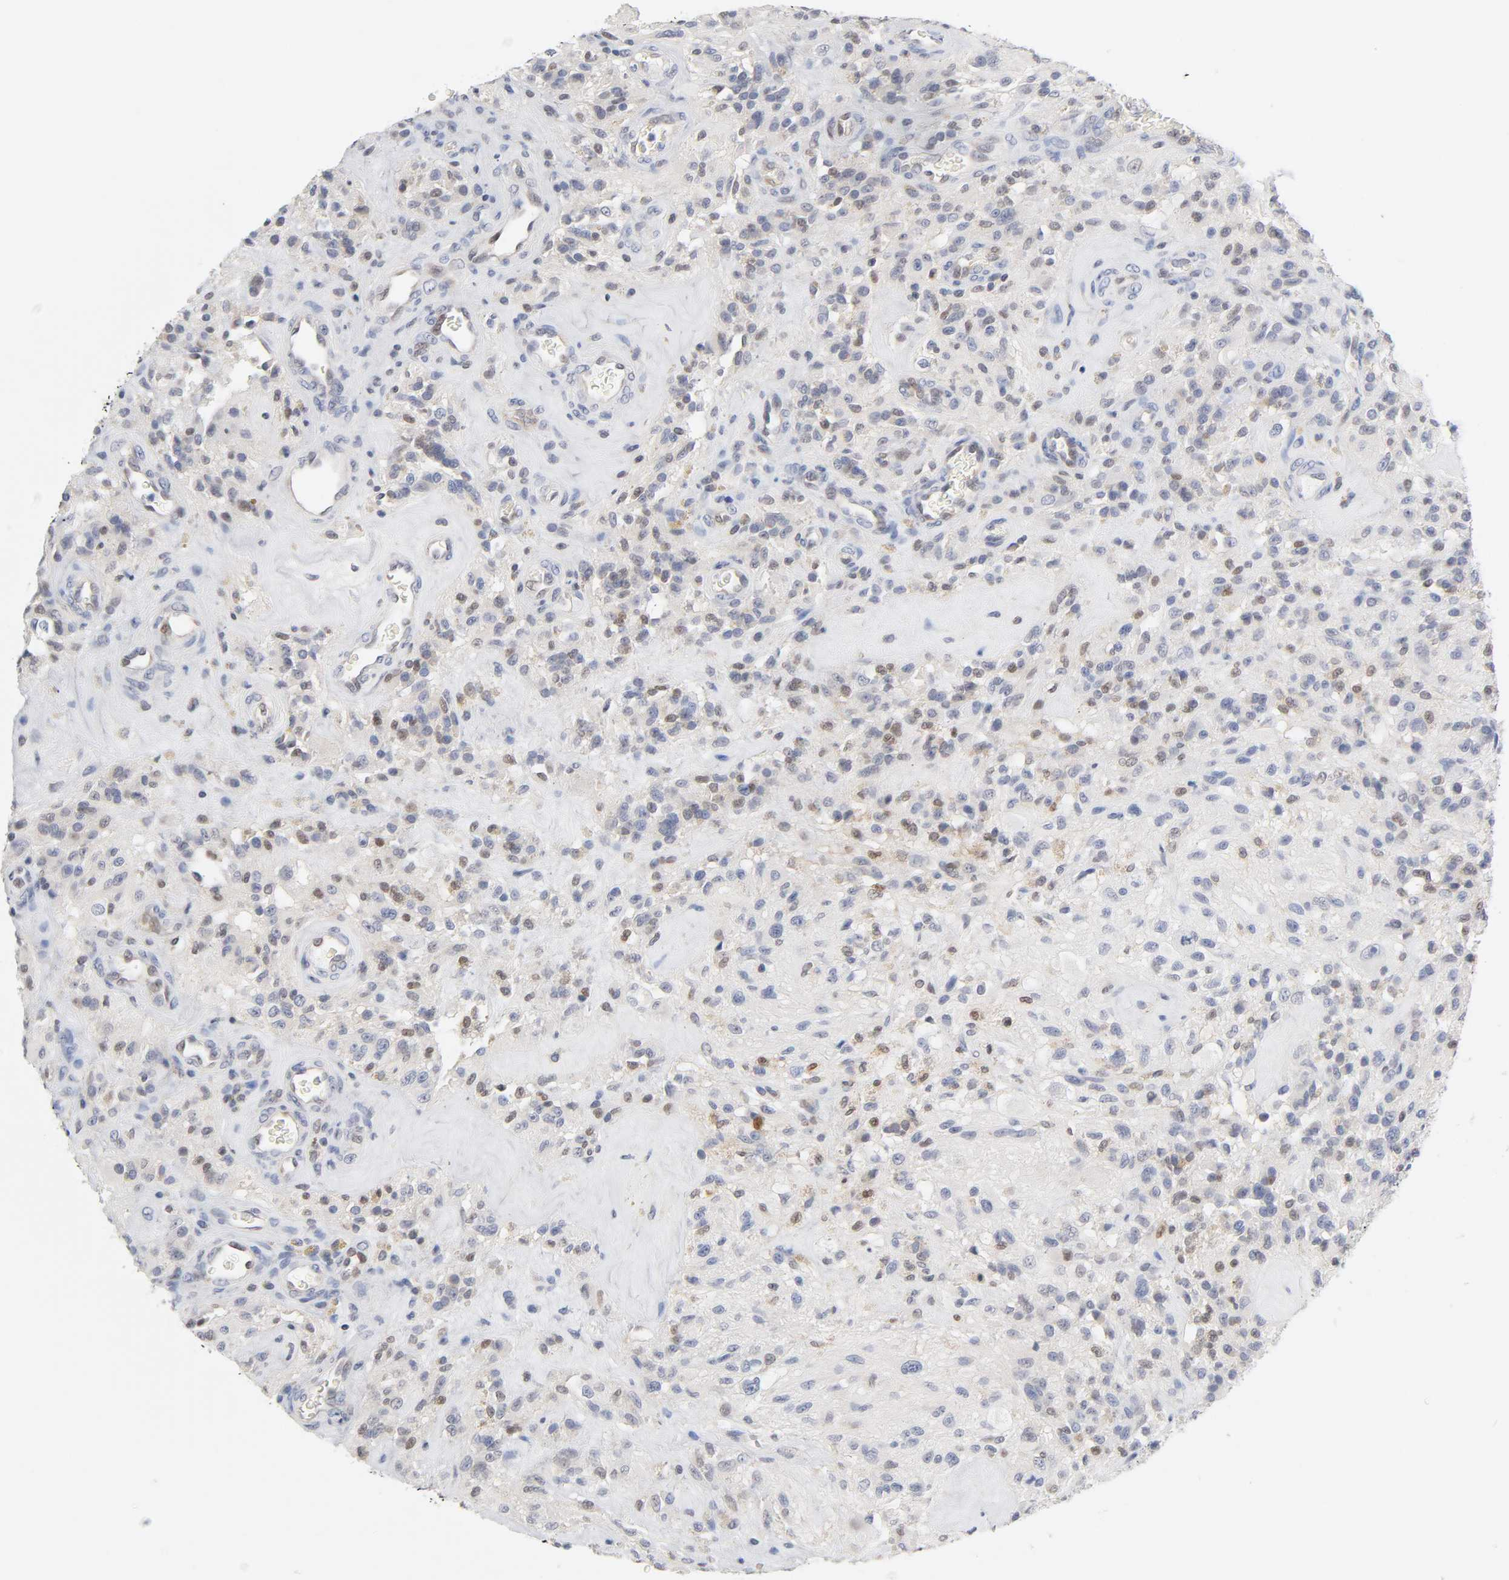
{"staining": {"intensity": "moderate", "quantity": "<25%", "location": "nuclear"}, "tissue": "glioma", "cell_type": "Tumor cells", "image_type": "cancer", "snomed": [{"axis": "morphology", "description": "Normal tissue, NOS"}, {"axis": "morphology", "description": "Glioma, malignant, High grade"}, {"axis": "topography", "description": "Cerebral cortex"}], "caption": "DAB (3,3'-diaminobenzidine) immunohistochemical staining of glioma exhibits moderate nuclear protein staining in about <25% of tumor cells. (IHC, brightfield microscopy, high magnification).", "gene": "NFATC1", "patient": {"sex": "male", "age": 56}}